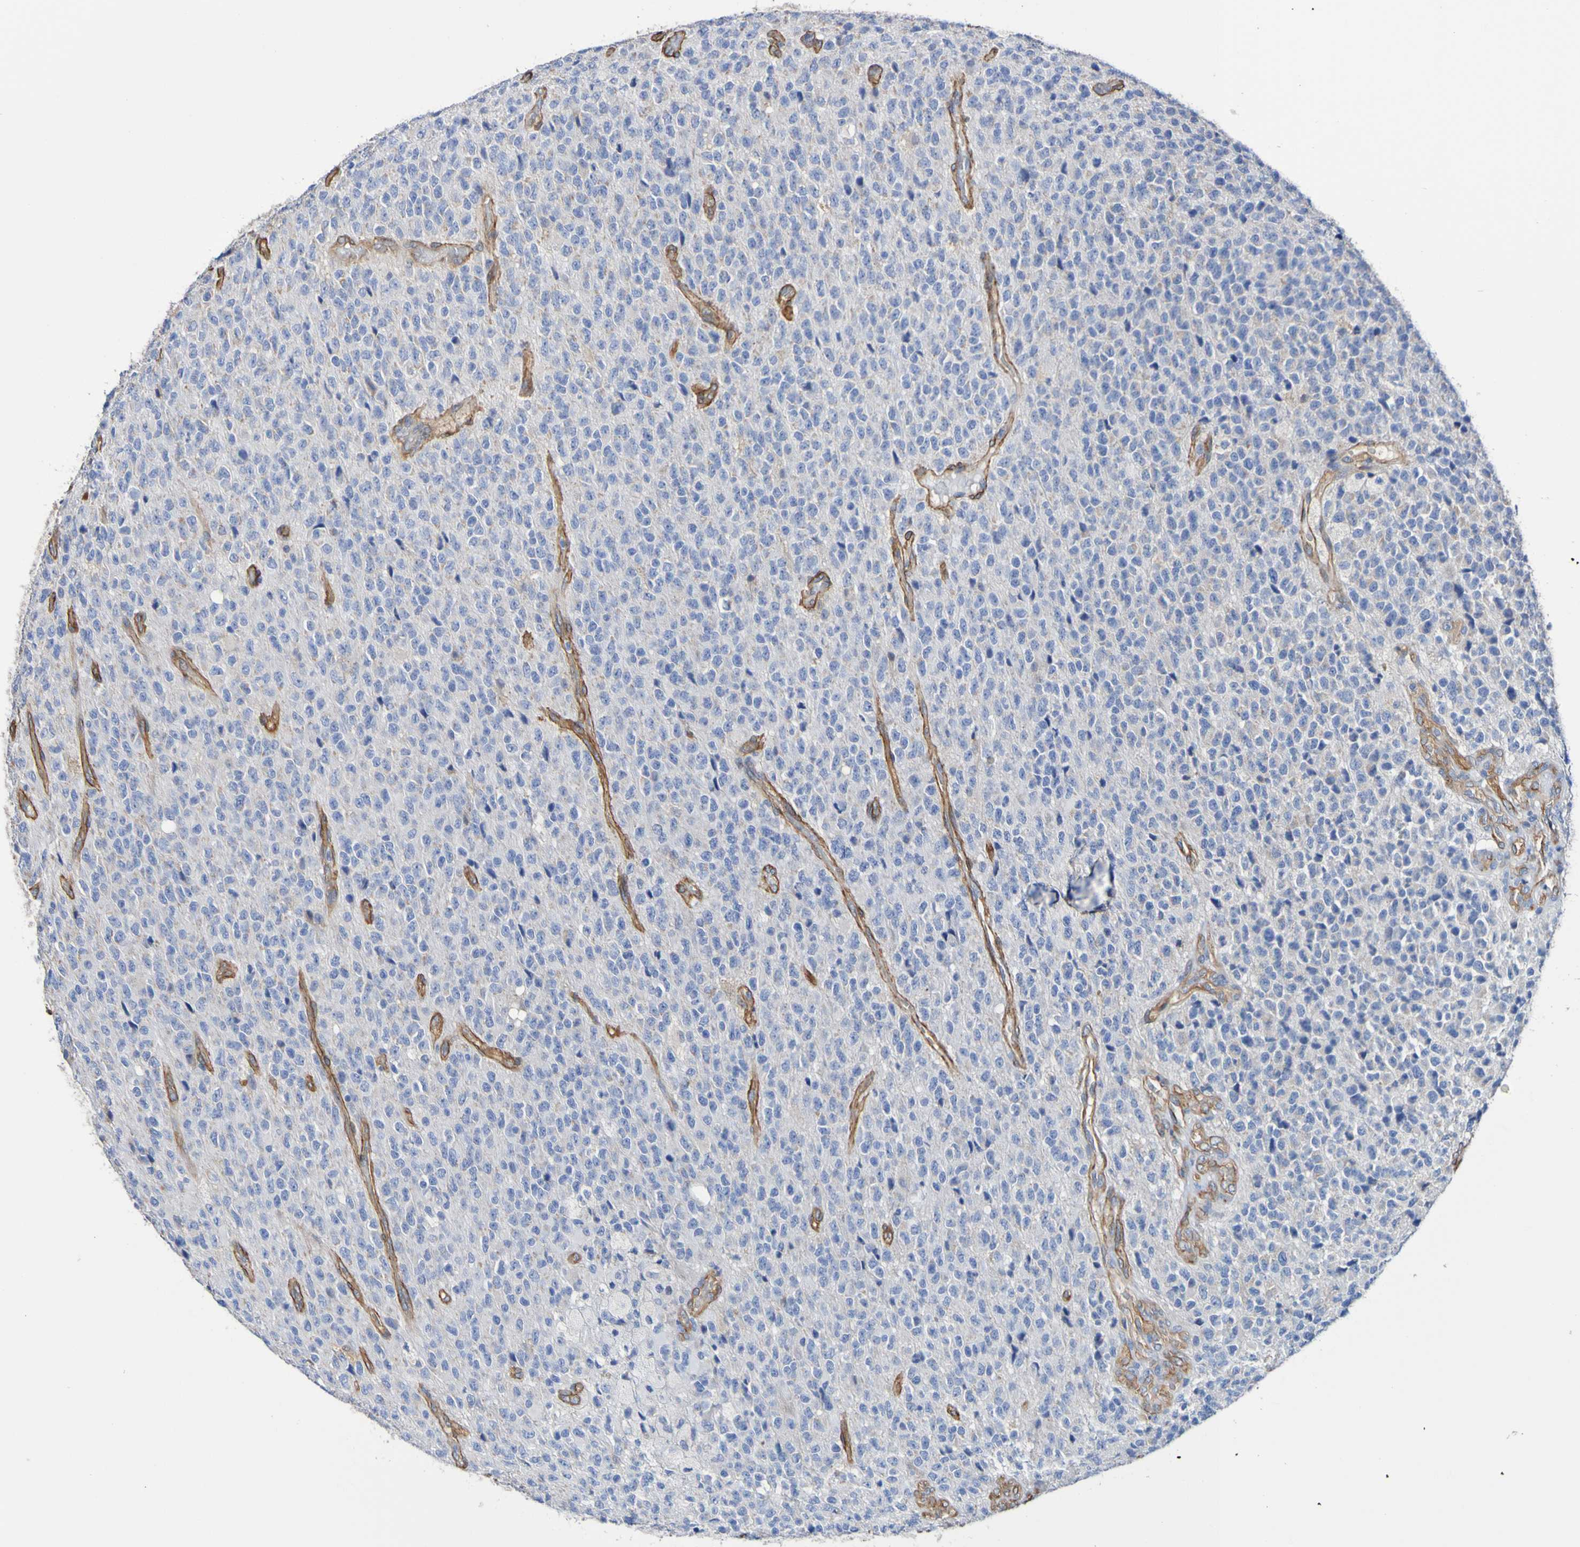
{"staining": {"intensity": "negative", "quantity": "none", "location": "none"}, "tissue": "glioma", "cell_type": "Tumor cells", "image_type": "cancer", "snomed": [{"axis": "morphology", "description": "Glioma, malignant, High grade"}, {"axis": "topography", "description": "pancreas cauda"}], "caption": "DAB (3,3'-diaminobenzidine) immunohistochemical staining of human malignant high-grade glioma reveals no significant staining in tumor cells. The staining was performed using DAB to visualize the protein expression in brown, while the nuclei were stained in blue with hematoxylin (Magnification: 20x).", "gene": "ELMOD3", "patient": {"sex": "male", "age": 60}}